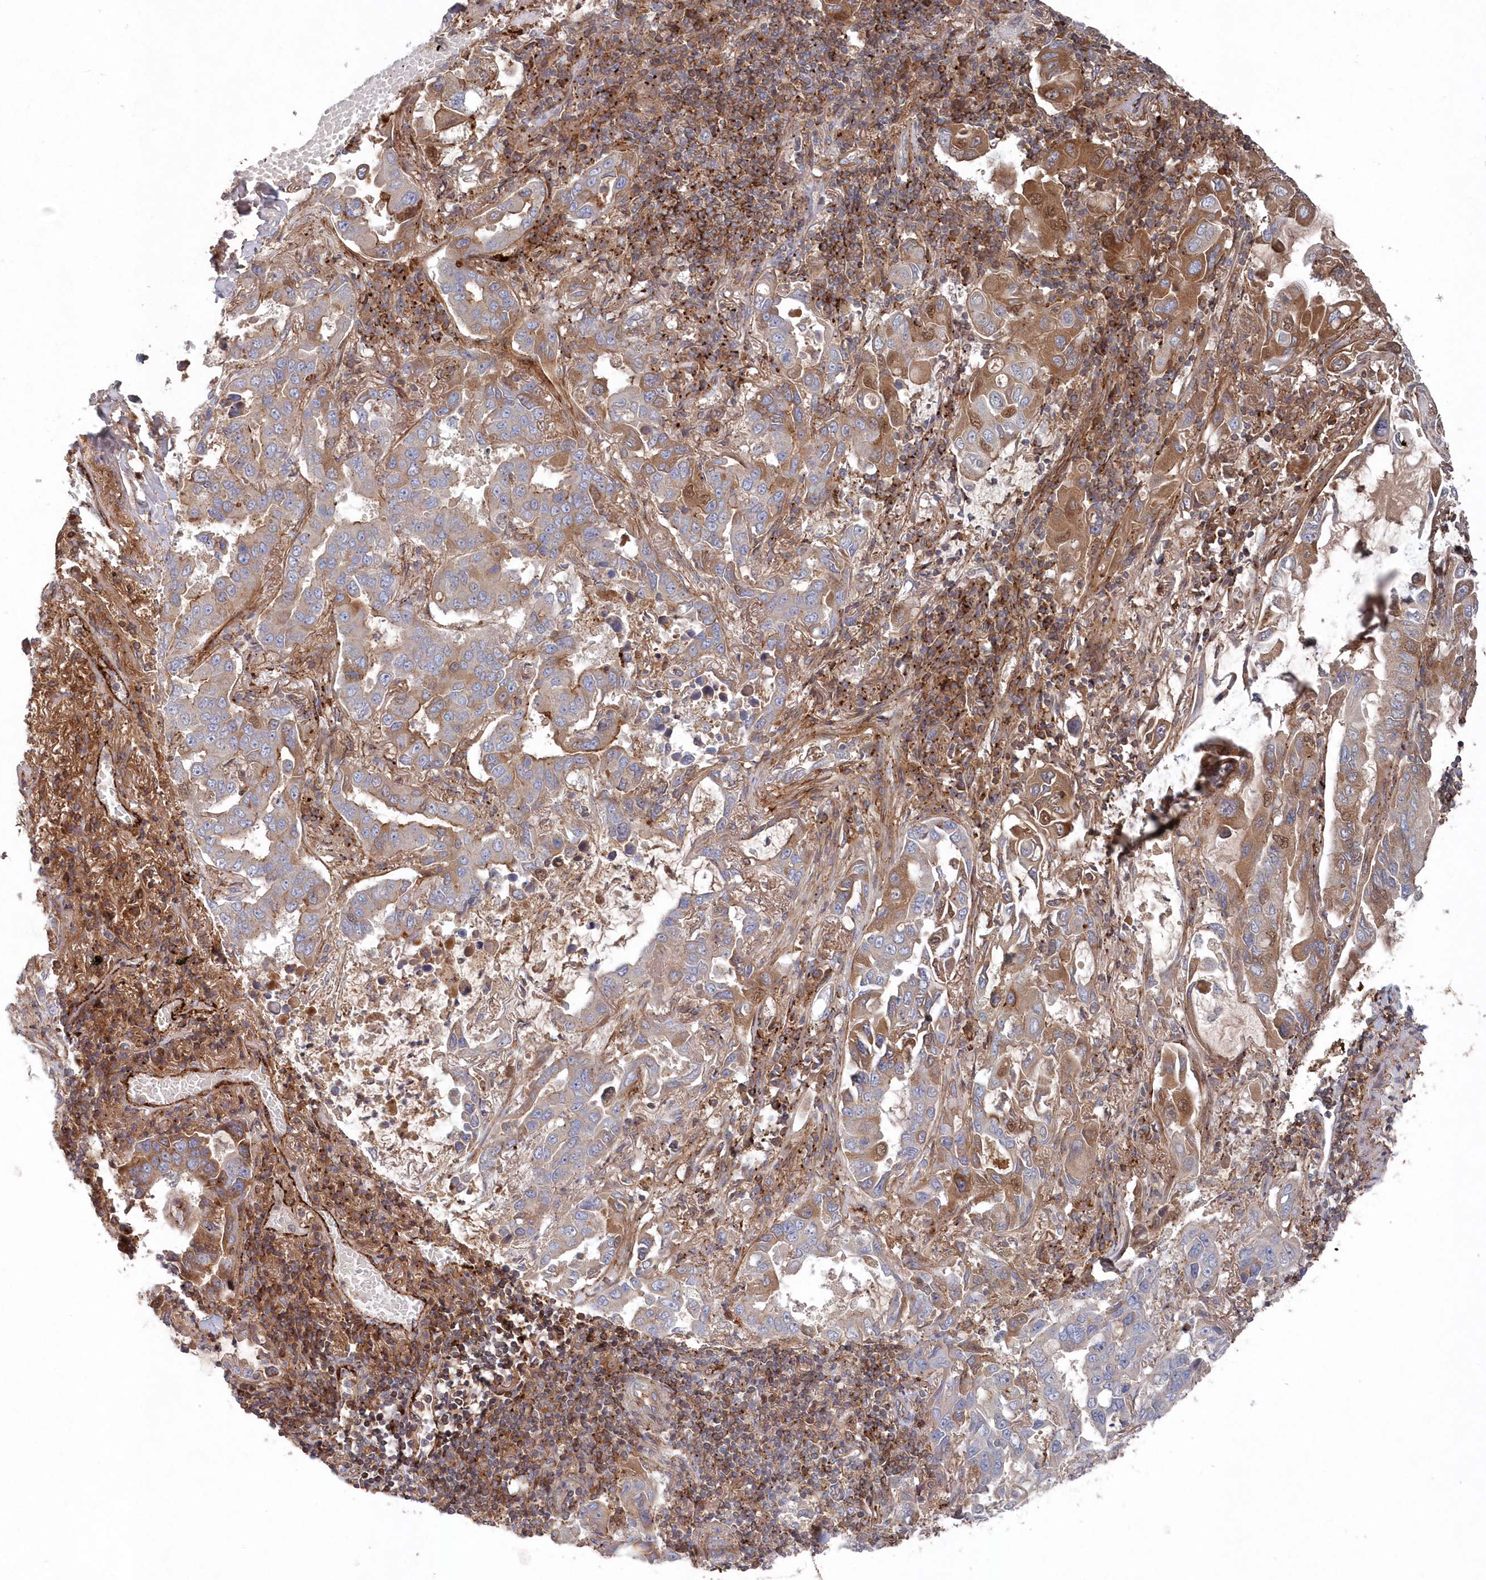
{"staining": {"intensity": "moderate", "quantity": ">75%", "location": "cytoplasmic/membranous"}, "tissue": "lung cancer", "cell_type": "Tumor cells", "image_type": "cancer", "snomed": [{"axis": "morphology", "description": "Adenocarcinoma, NOS"}, {"axis": "topography", "description": "Lung"}], "caption": "This image demonstrates immunohistochemistry staining of human lung cancer, with medium moderate cytoplasmic/membranous staining in approximately >75% of tumor cells.", "gene": "ABHD14B", "patient": {"sex": "male", "age": 64}}